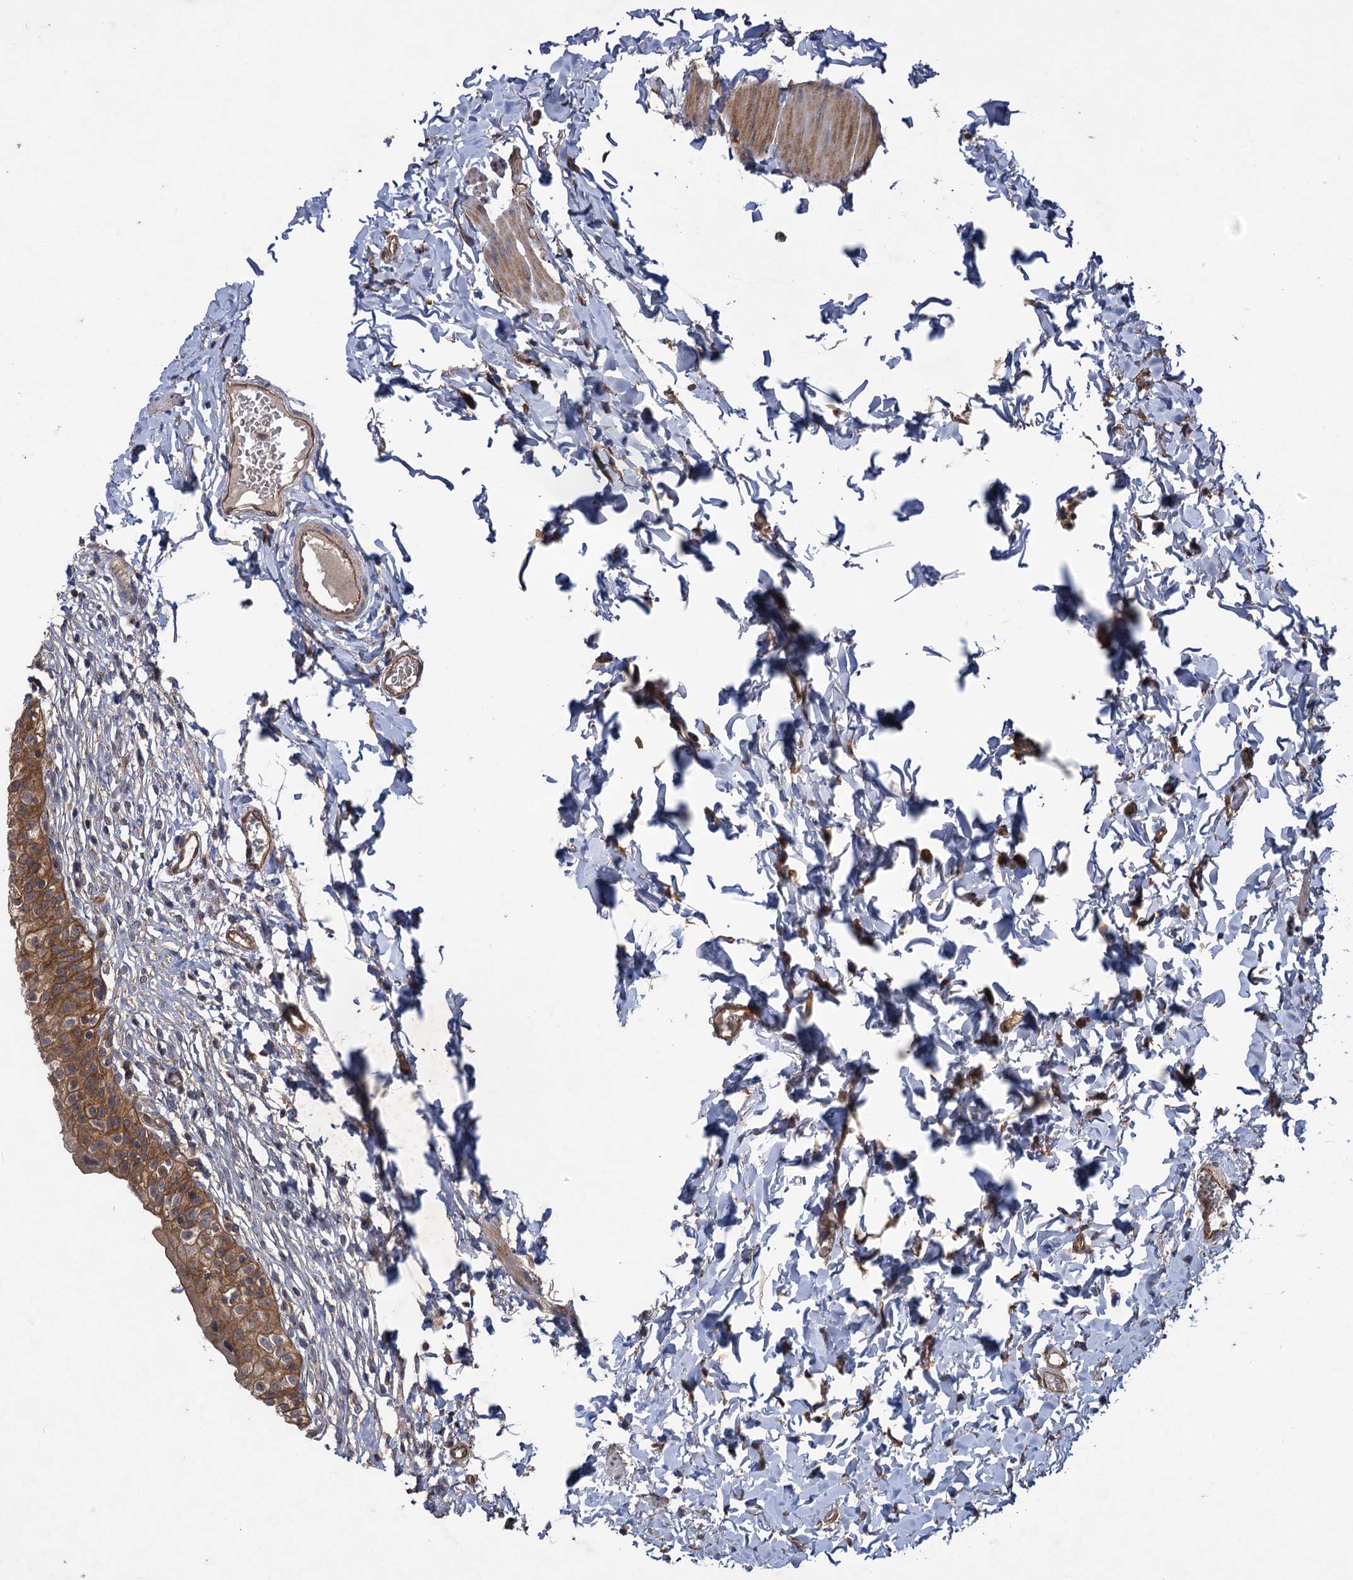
{"staining": {"intensity": "moderate", "quantity": ">75%", "location": "cytoplasmic/membranous"}, "tissue": "urinary bladder", "cell_type": "Urothelial cells", "image_type": "normal", "snomed": [{"axis": "morphology", "description": "Normal tissue, NOS"}, {"axis": "topography", "description": "Urinary bladder"}], "caption": "Protein staining of benign urinary bladder demonstrates moderate cytoplasmic/membranous positivity in about >75% of urothelial cells.", "gene": "HAUS1", "patient": {"sex": "male", "age": 55}}